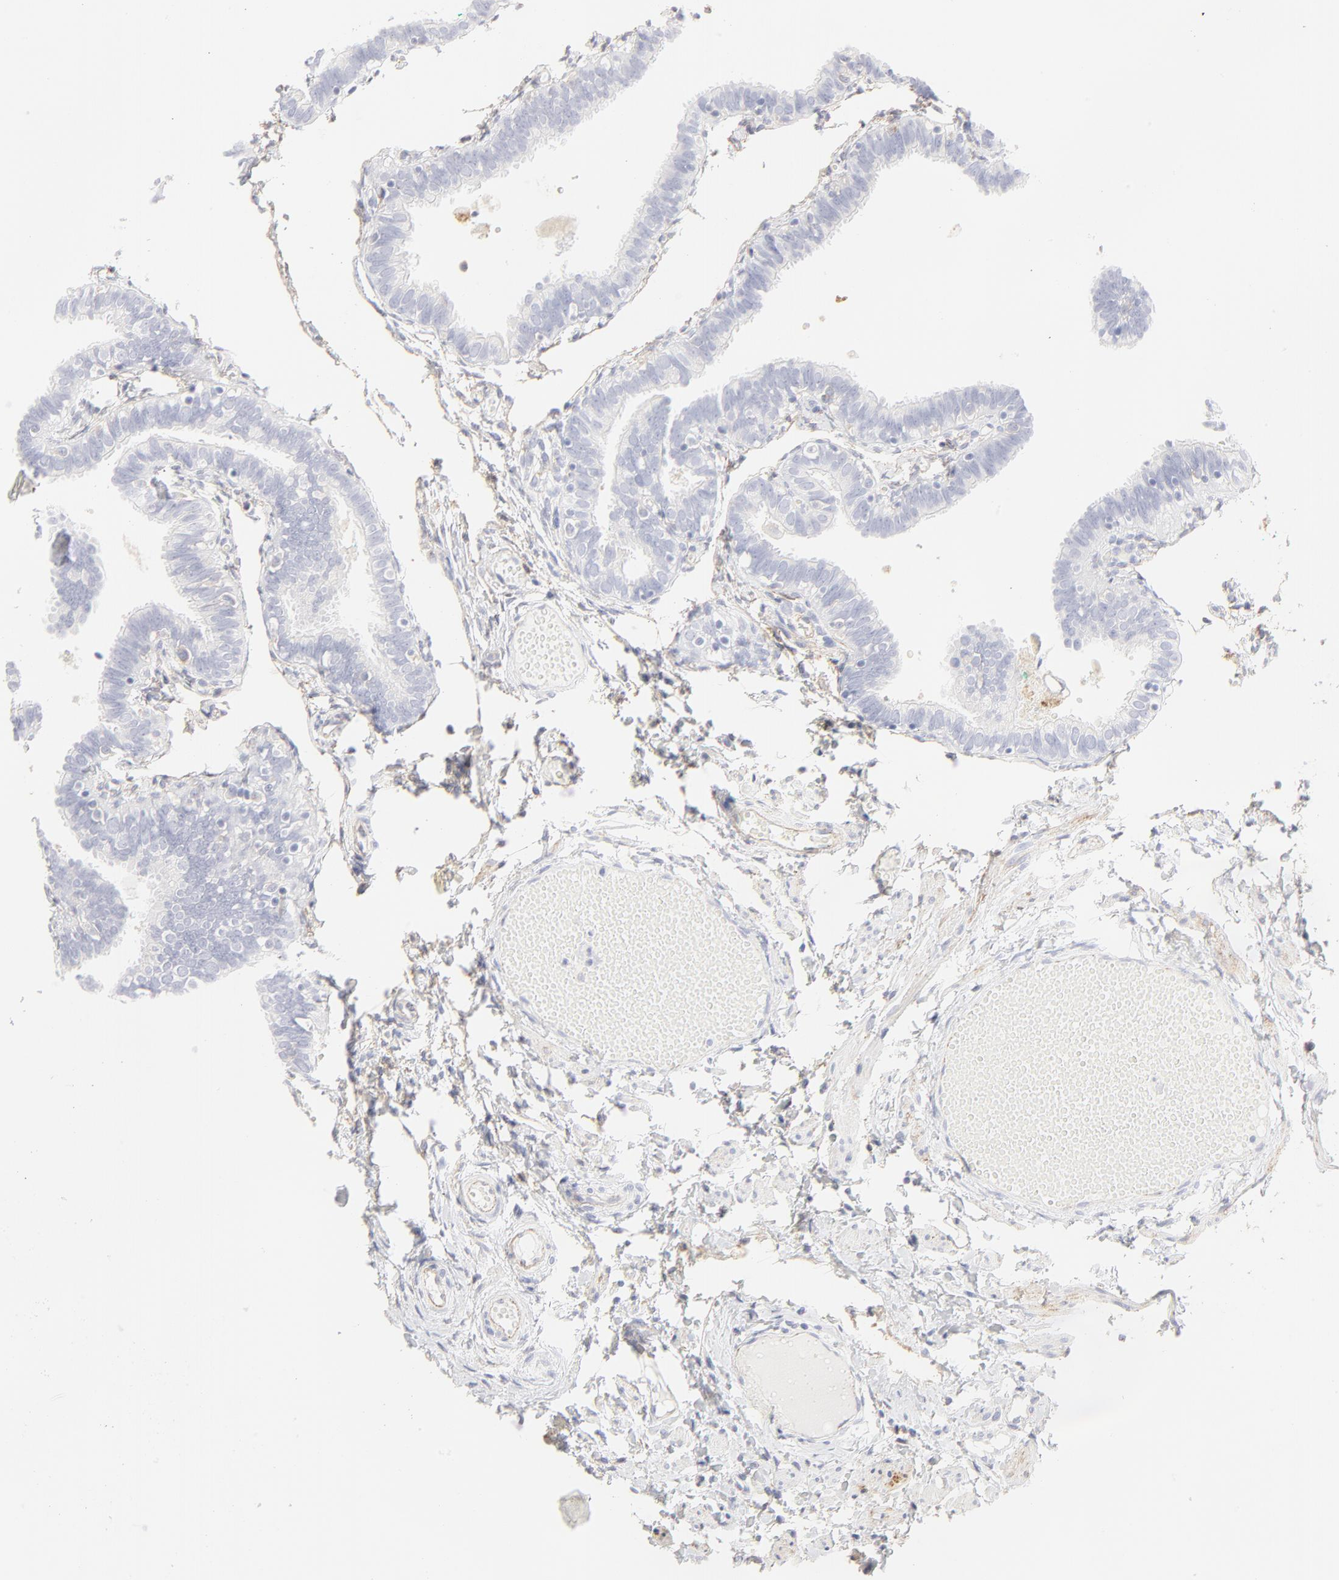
{"staining": {"intensity": "negative", "quantity": "none", "location": "none"}, "tissue": "fallopian tube", "cell_type": "Glandular cells", "image_type": "normal", "snomed": [{"axis": "morphology", "description": "Normal tissue, NOS"}, {"axis": "topography", "description": "Fallopian tube"}], "caption": "This is an IHC photomicrograph of normal human fallopian tube. There is no expression in glandular cells.", "gene": "ITGA5", "patient": {"sex": "female", "age": 46}}